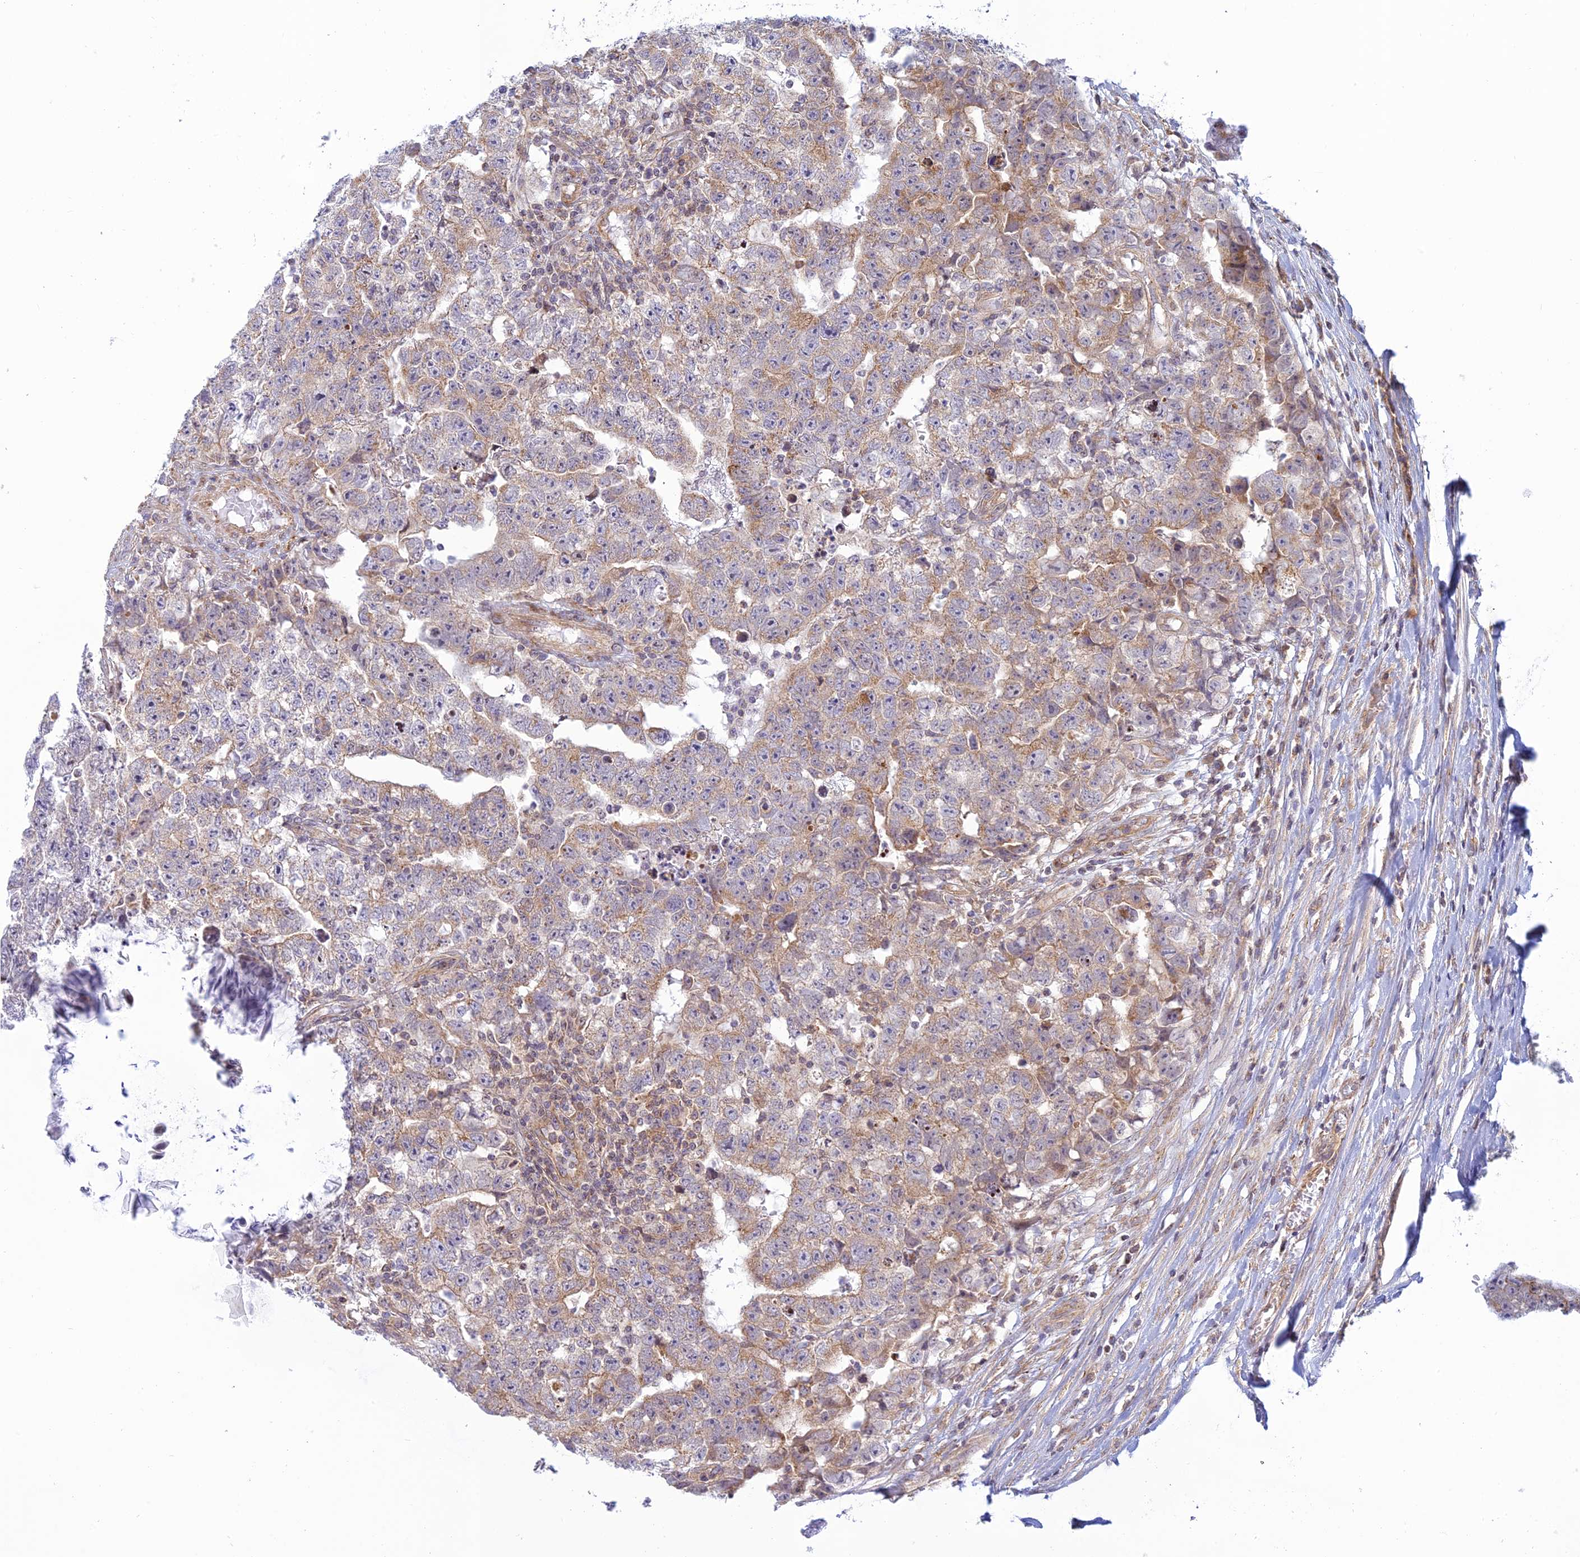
{"staining": {"intensity": "weak", "quantity": "25%-75%", "location": "cytoplasmic/membranous"}, "tissue": "testis cancer", "cell_type": "Tumor cells", "image_type": "cancer", "snomed": [{"axis": "morphology", "description": "Carcinoma, Embryonal, NOS"}, {"axis": "topography", "description": "Testis"}], "caption": "An image showing weak cytoplasmic/membranous positivity in approximately 25%-75% of tumor cells in embryonal carcinoma (testis), as visualized by brown immunohistochemical staining.", "gene": "HOOK2", "patient": {"sex": "male", "age": 25}}